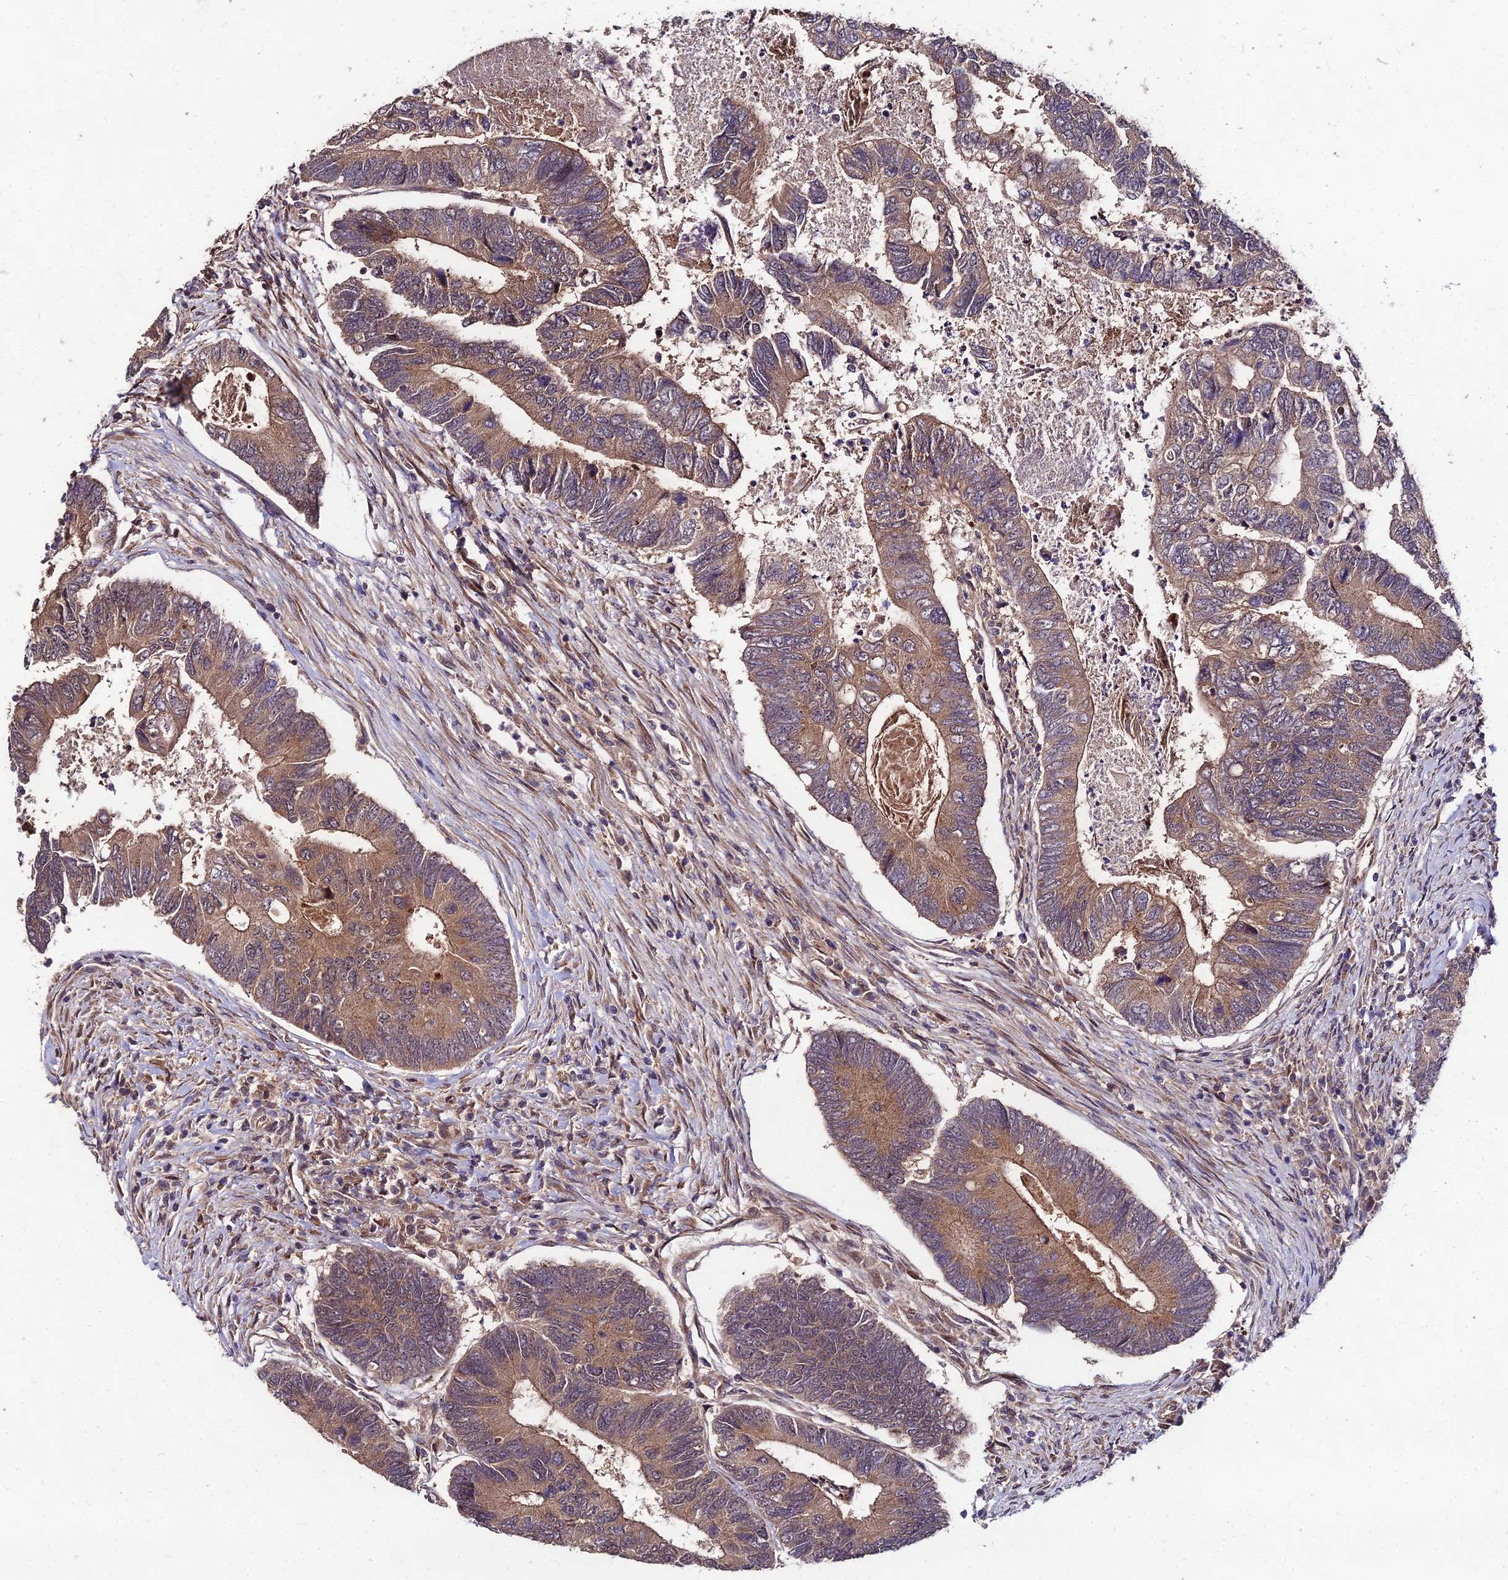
{"staining": {"intensity": "moderate", "quantity": ">75%", "location": "cytoplasmic/membranous"}, "tissue": "colorectal cancer", "cell_type": "Tumor cells", "image_type": "cancer", "snomed": [{"axis": "morphology", "description": "Adenocarcinoma, NOS"}, {"axis": "topography", "description": "Colon"}], "caption": "Protein analysis of colorectal cancer tissue displays moderate cytoplasmic/membranous positivity in approximately >75% of tumor cells. The protein of interest is shown in brown color, while the nuclei are stained blue.", "gene": "MKKS", "patient": {"sex": "female", "age": 67}}